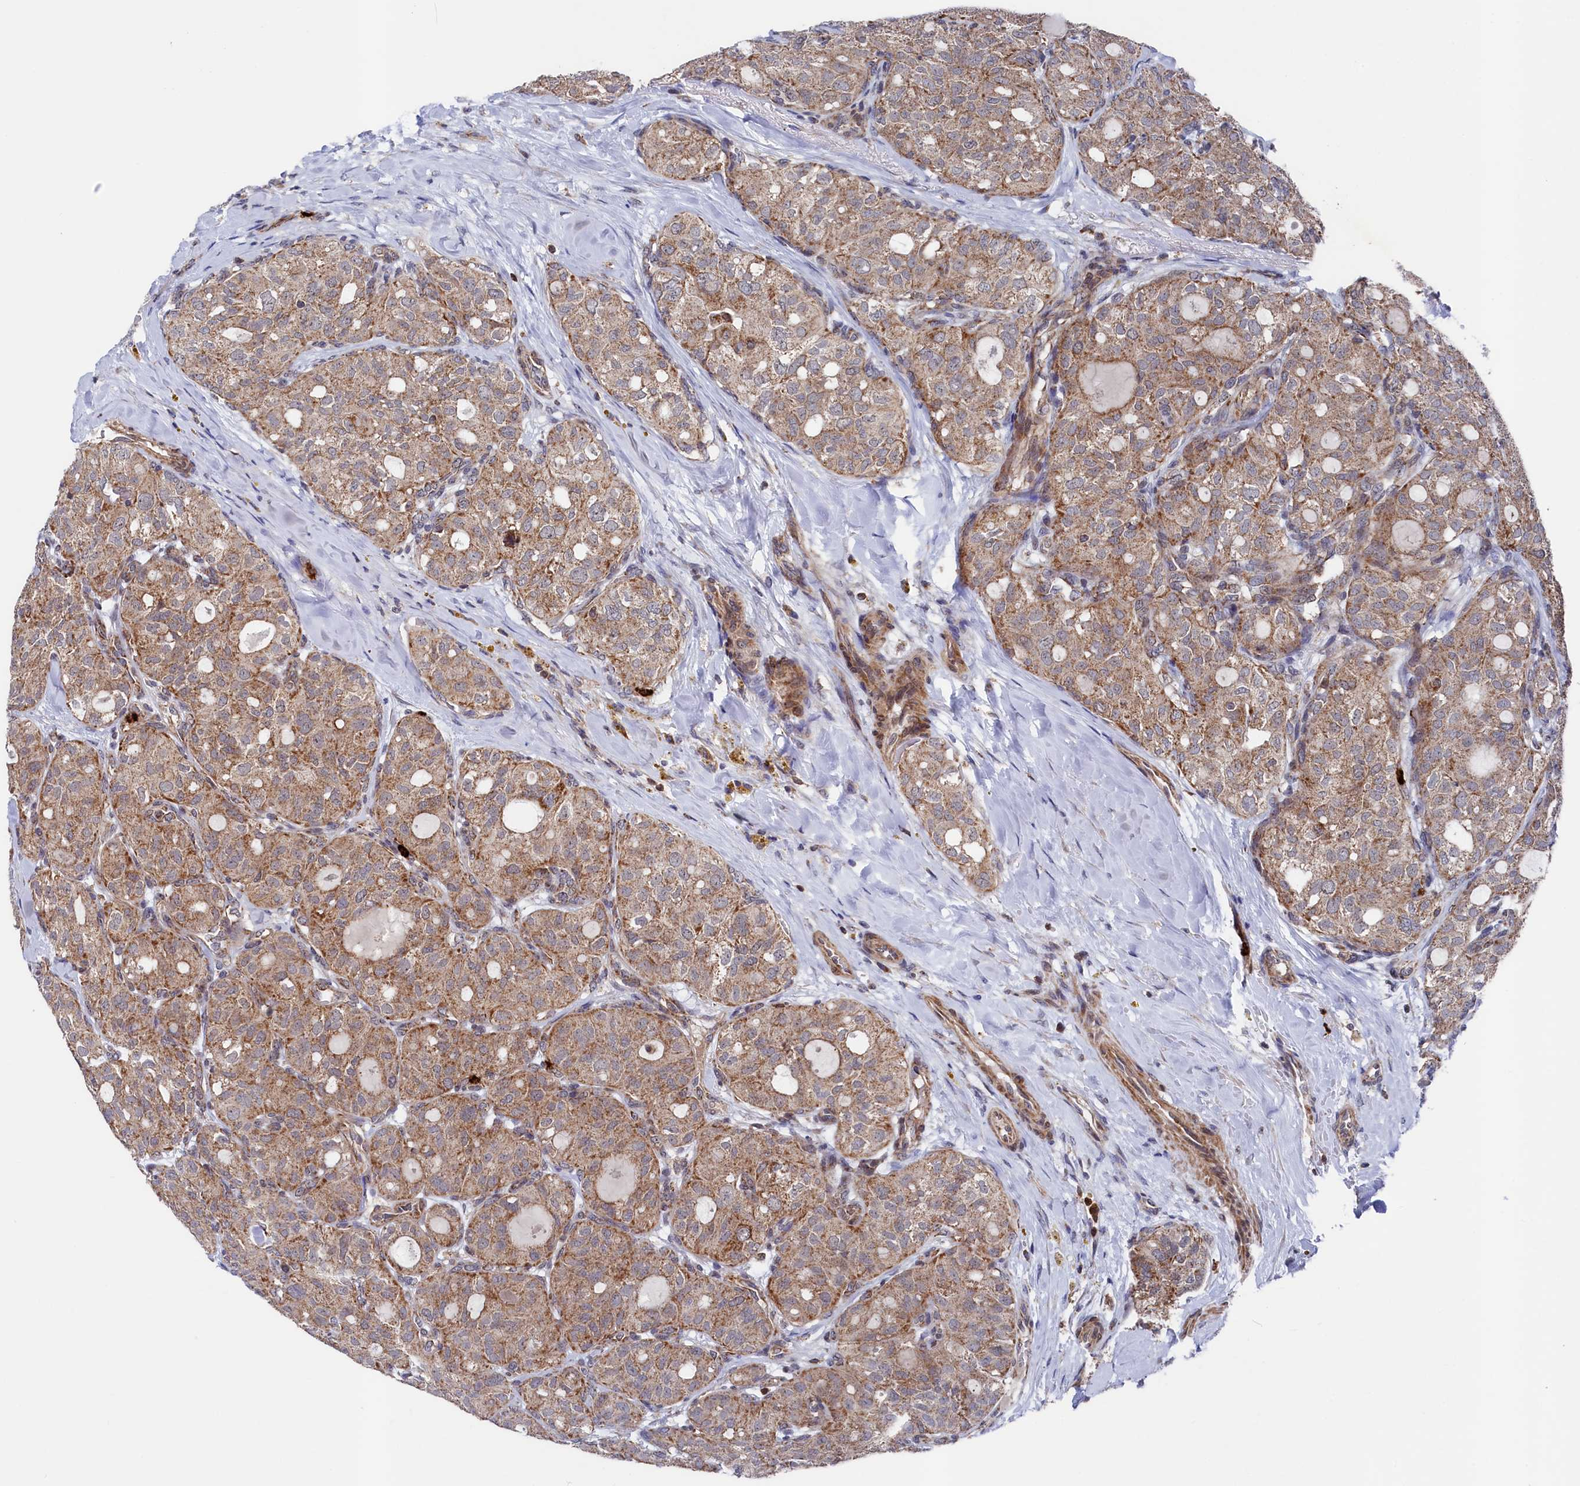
{"staining": {"intensity": "moderate", "quantity": ">75%", "location": "cytoplasmic/membranous"}, "tissue": "thyroid cancer", "cell_type": "Tumor cells", "image_type": "cancer", "snomed": [{"axis": "morphology", "description": "Follicular adenoma carcinoma, NOS"}, {"axis": "topography", "description": "Thyroid gland"}], "caption": "Immunohistochemical staining of human thyroid follicular adenoma carcinoma exhibits moderate cytoplasmic/membranous protein positivity in about >75% of tumor cells.", "gene": "CHCHD1", "patient": {"sex": "male", "age": 75}}